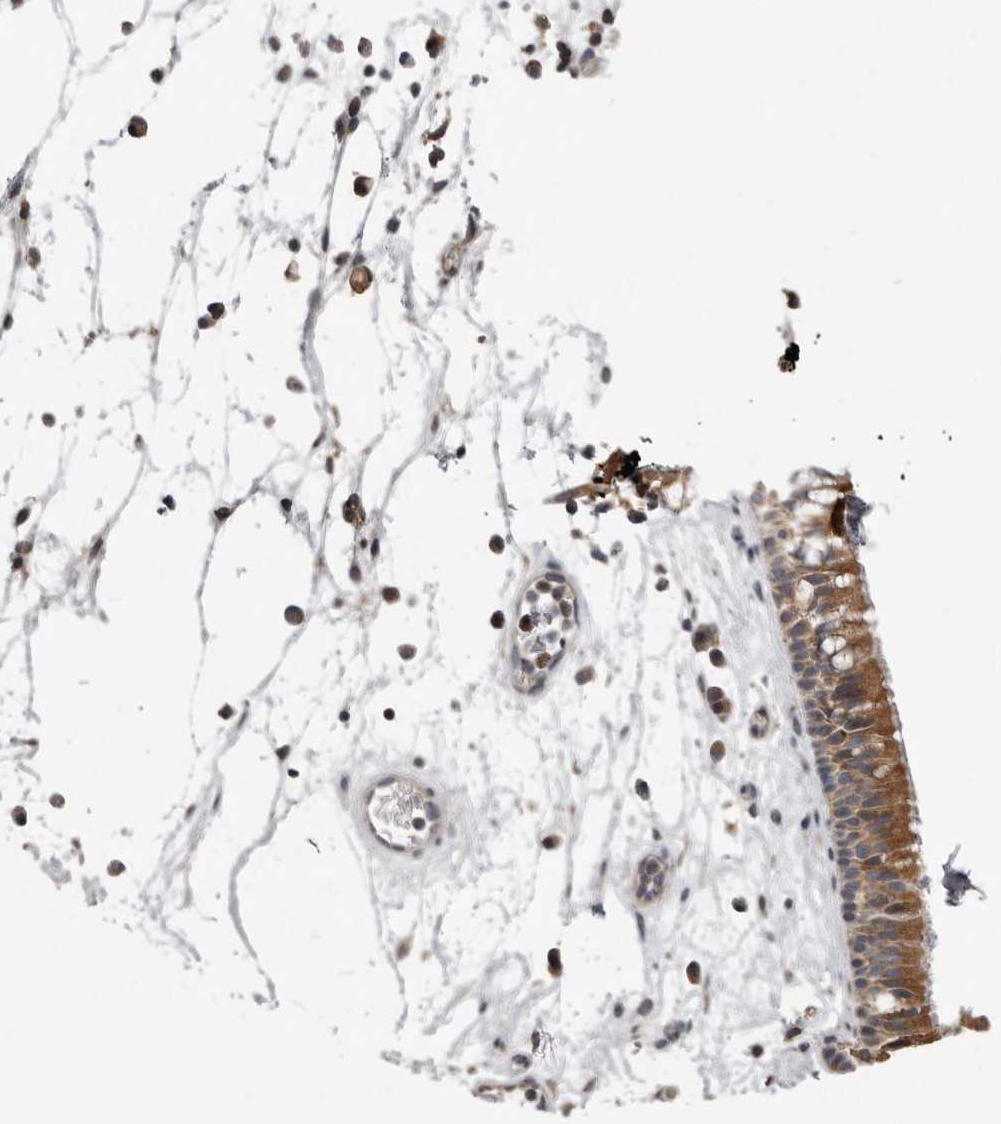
{"staining": {"intensity": "moderate", "quantity": ">75%", "location": "cytoplasmic/membranous"}, "tissue": "nasopharynx", "cell_type": "Respiratory epithelial cells", "image_type": "normal", "snomed": [{"axis": "morphology", "description": "Normal tissue, NOS"}, {"axis": "morphology", "description": "Inflammation, NOS"}, {"axis": "morphology", "description": "Malignant melanoma, Metastatic site"}, {"axis": "topography", "description": "Nasopharynx"}], "caption": "IHC staining of unremarkable nasopharynx, which reveals medium levels of moderate cytoplasmic/membranous staining in approximately >75% of respiratory epithelial cells indicating moderate cytoplasmic/membranous protein positivity. The staining was performed using DAB (3,3'-diaminobenzidine) (brown) for protein detection and nuclei were counterstained in hematoxylin (blue).", "gene": "FGFR4", "patient": {"sex": "male", "age": 70}}